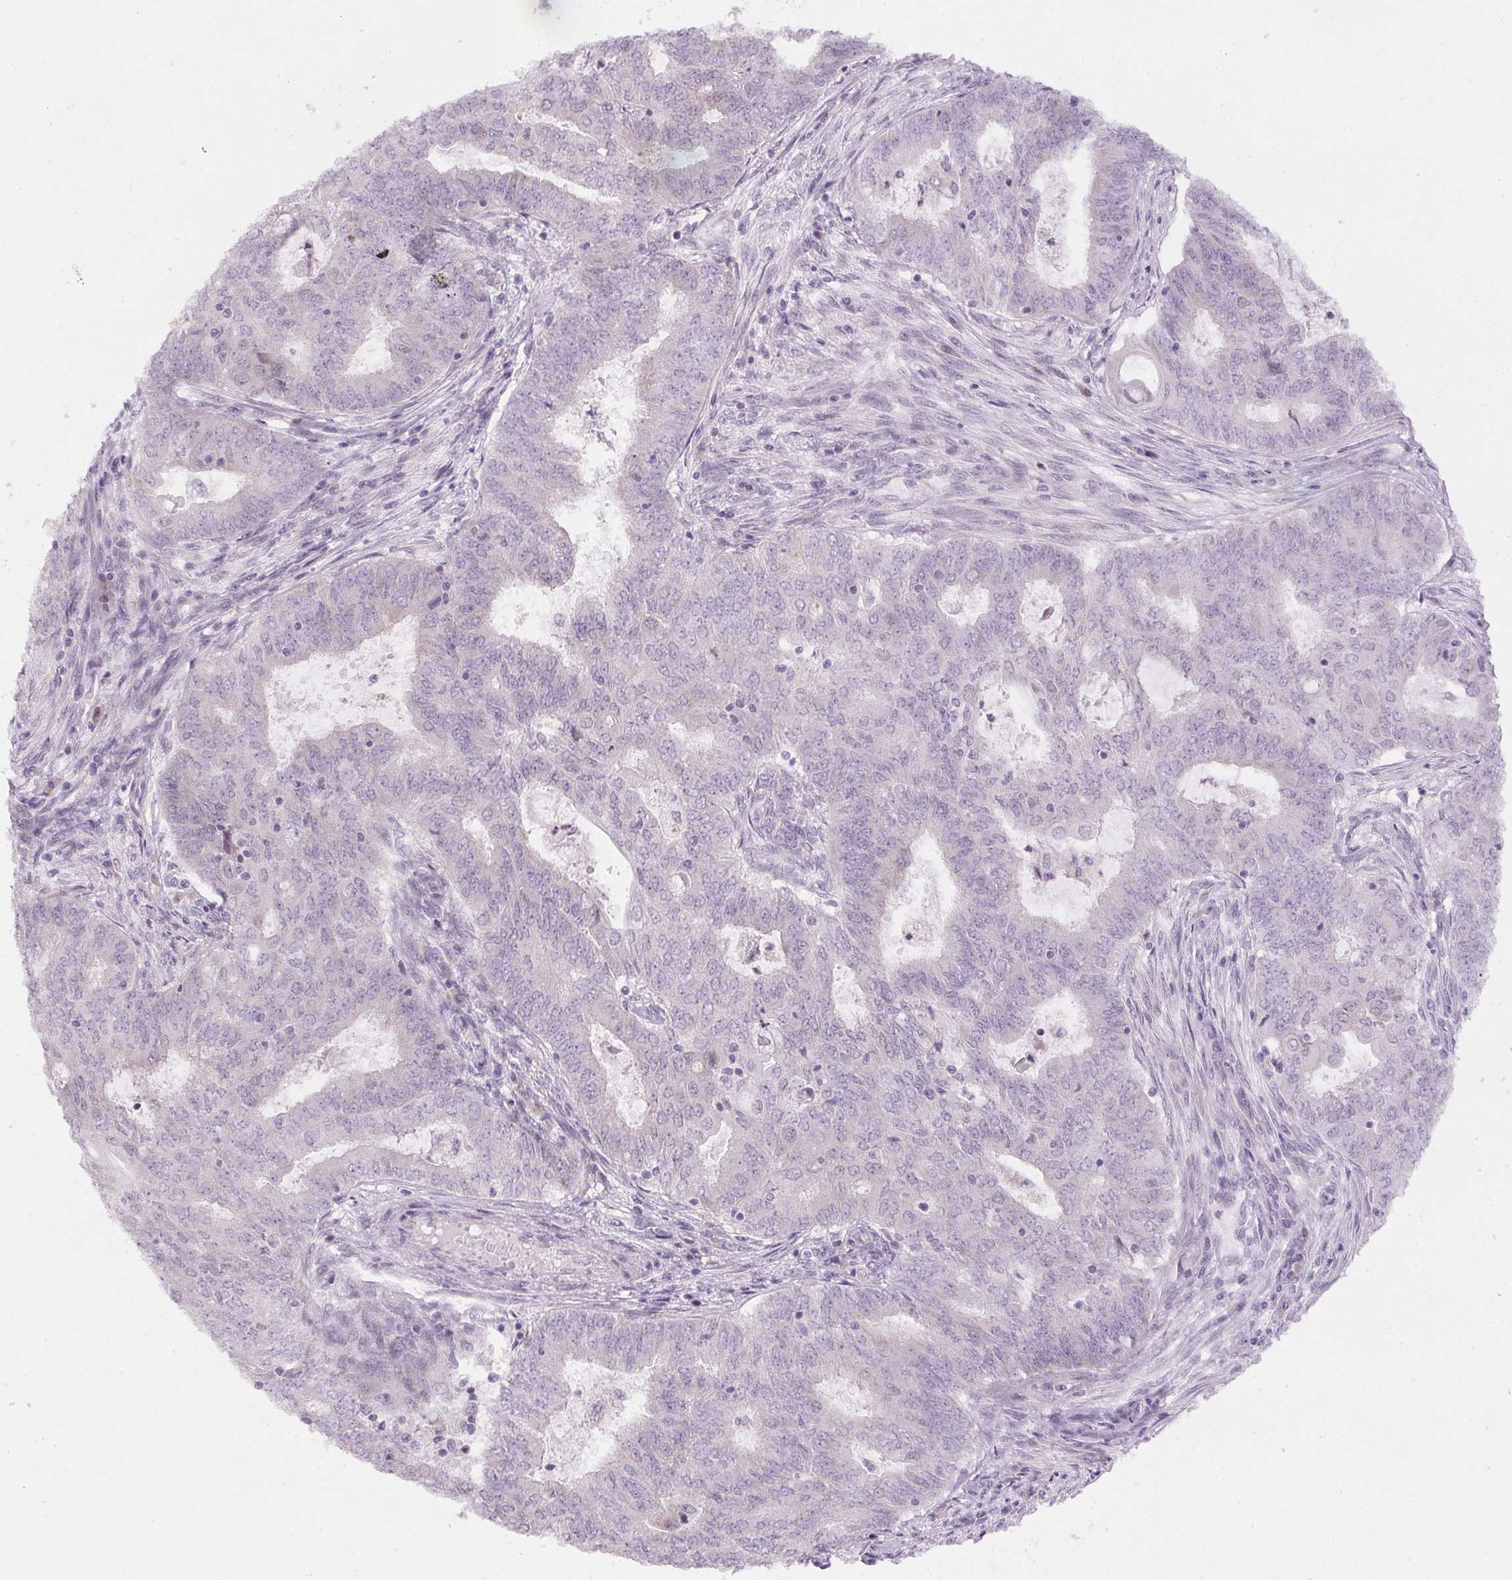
{"staining": {"intensity": "negative", "quantity": "none", "location": "none"}, "tissue": "endometrial cancer", "cell_type": "Tumor cells", "image_type": "cancer", "snomed": [{"axis": "morphology", "description": "Adenocarcinoma, NOS"}, {"axis": "topography", "description": "Endometrium"}], "caption": "Protein analysis of endometrial adenocarcinoma displays no significant positivity in tumor cells.", "gene": "SPACA9", "patient": {"sex": "female", "age": 62}}